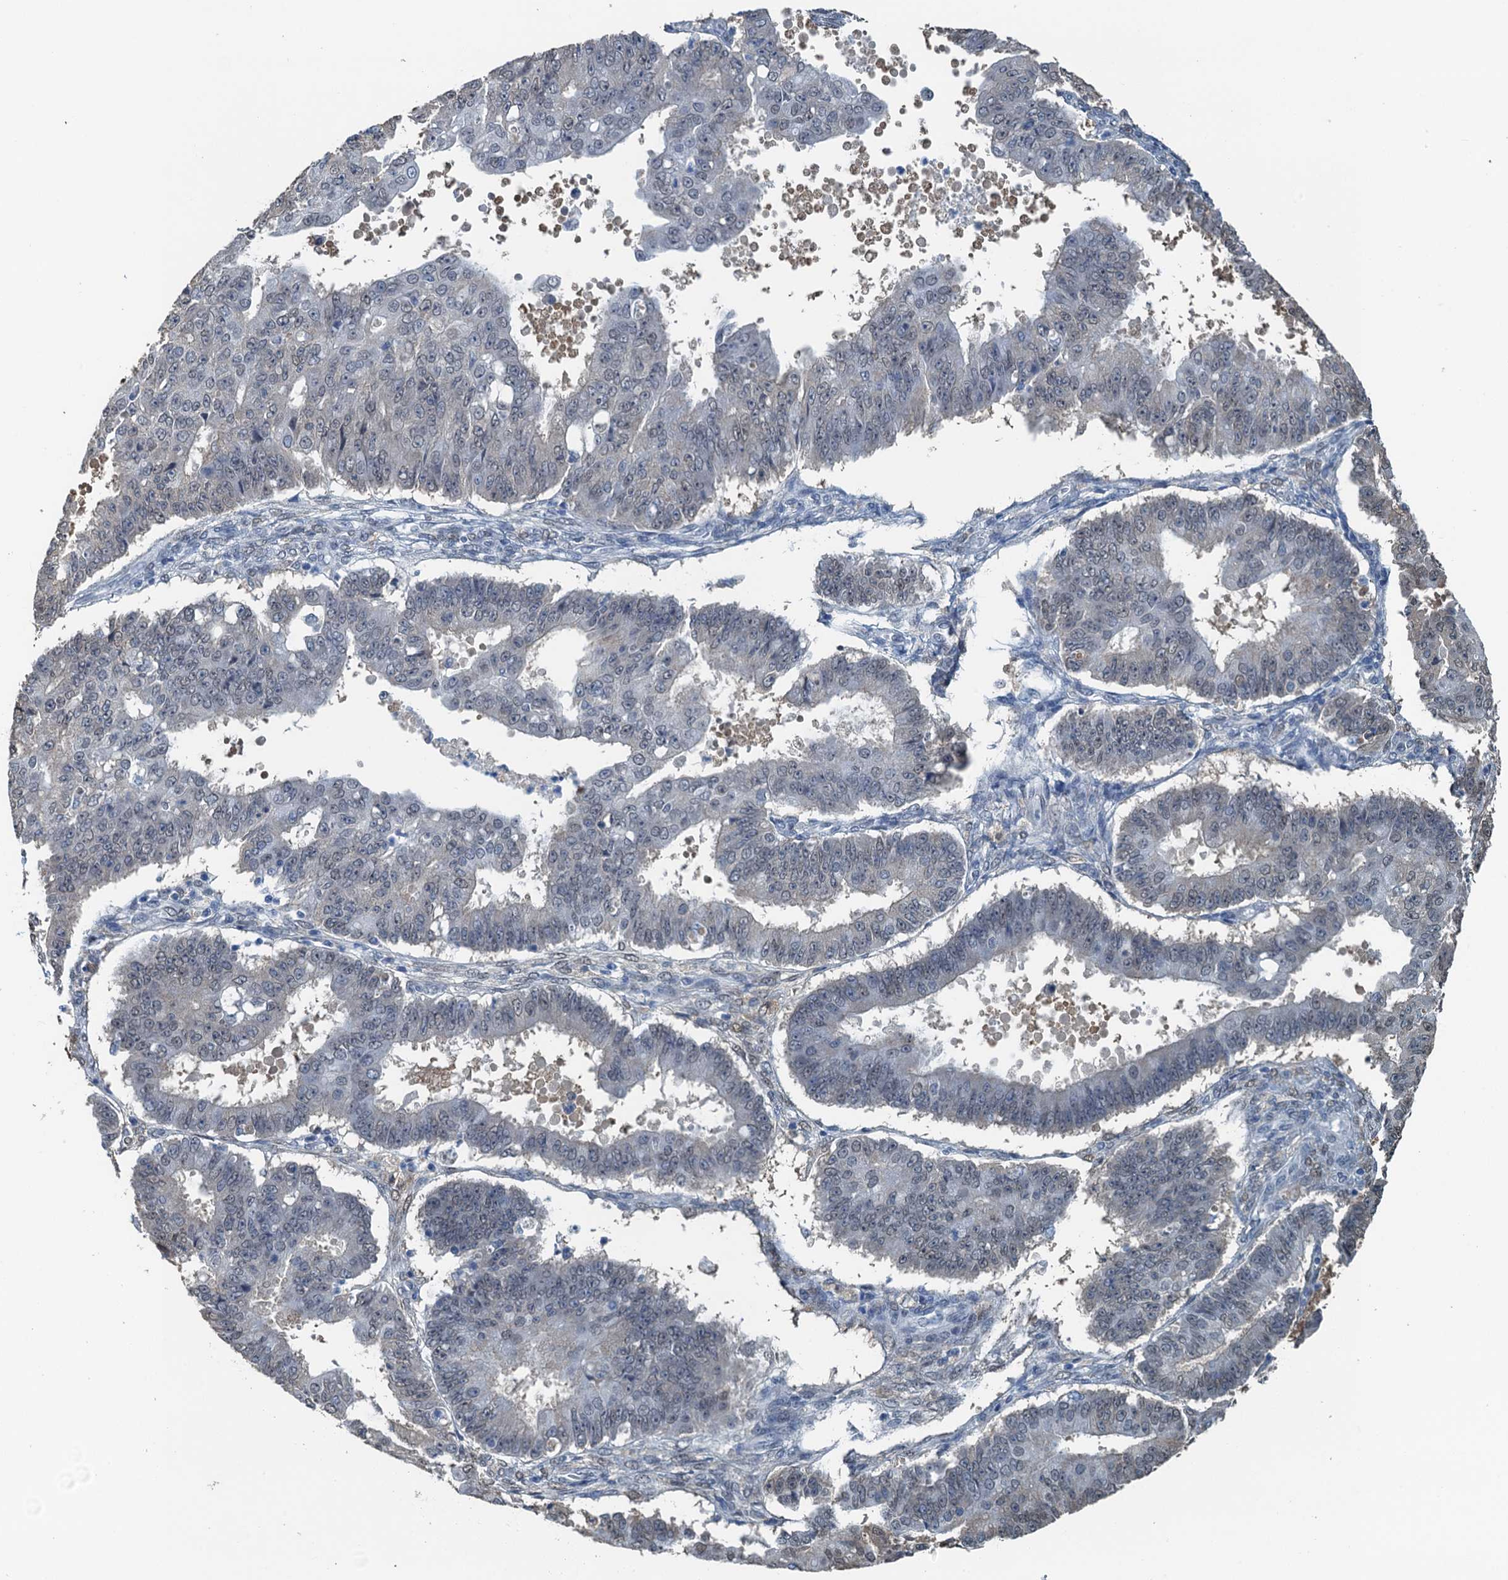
{"staining": {"intensity": "negative", "quantity": "none", "location": "none"}, "tissue": "ovarian cancer", "cell_type": "Tumor cells", "image_type": "cancer", "snomed": [{"axis": "morphology", "description": "Carcinoma, endometroid"}, {"axis": "topography", "description": "Appendix"}, {"axis": "topography", "description": "Ovary"}], "caption": "Immunohistochemistry histopathology image of neoplastic tissue: ovarian cancer (endometroid carcinoma) stained with DAB displays no significant protein positivity in tumor cells.", "gene": "AHCY", "patient": {"sex": "female", "age": 42}}